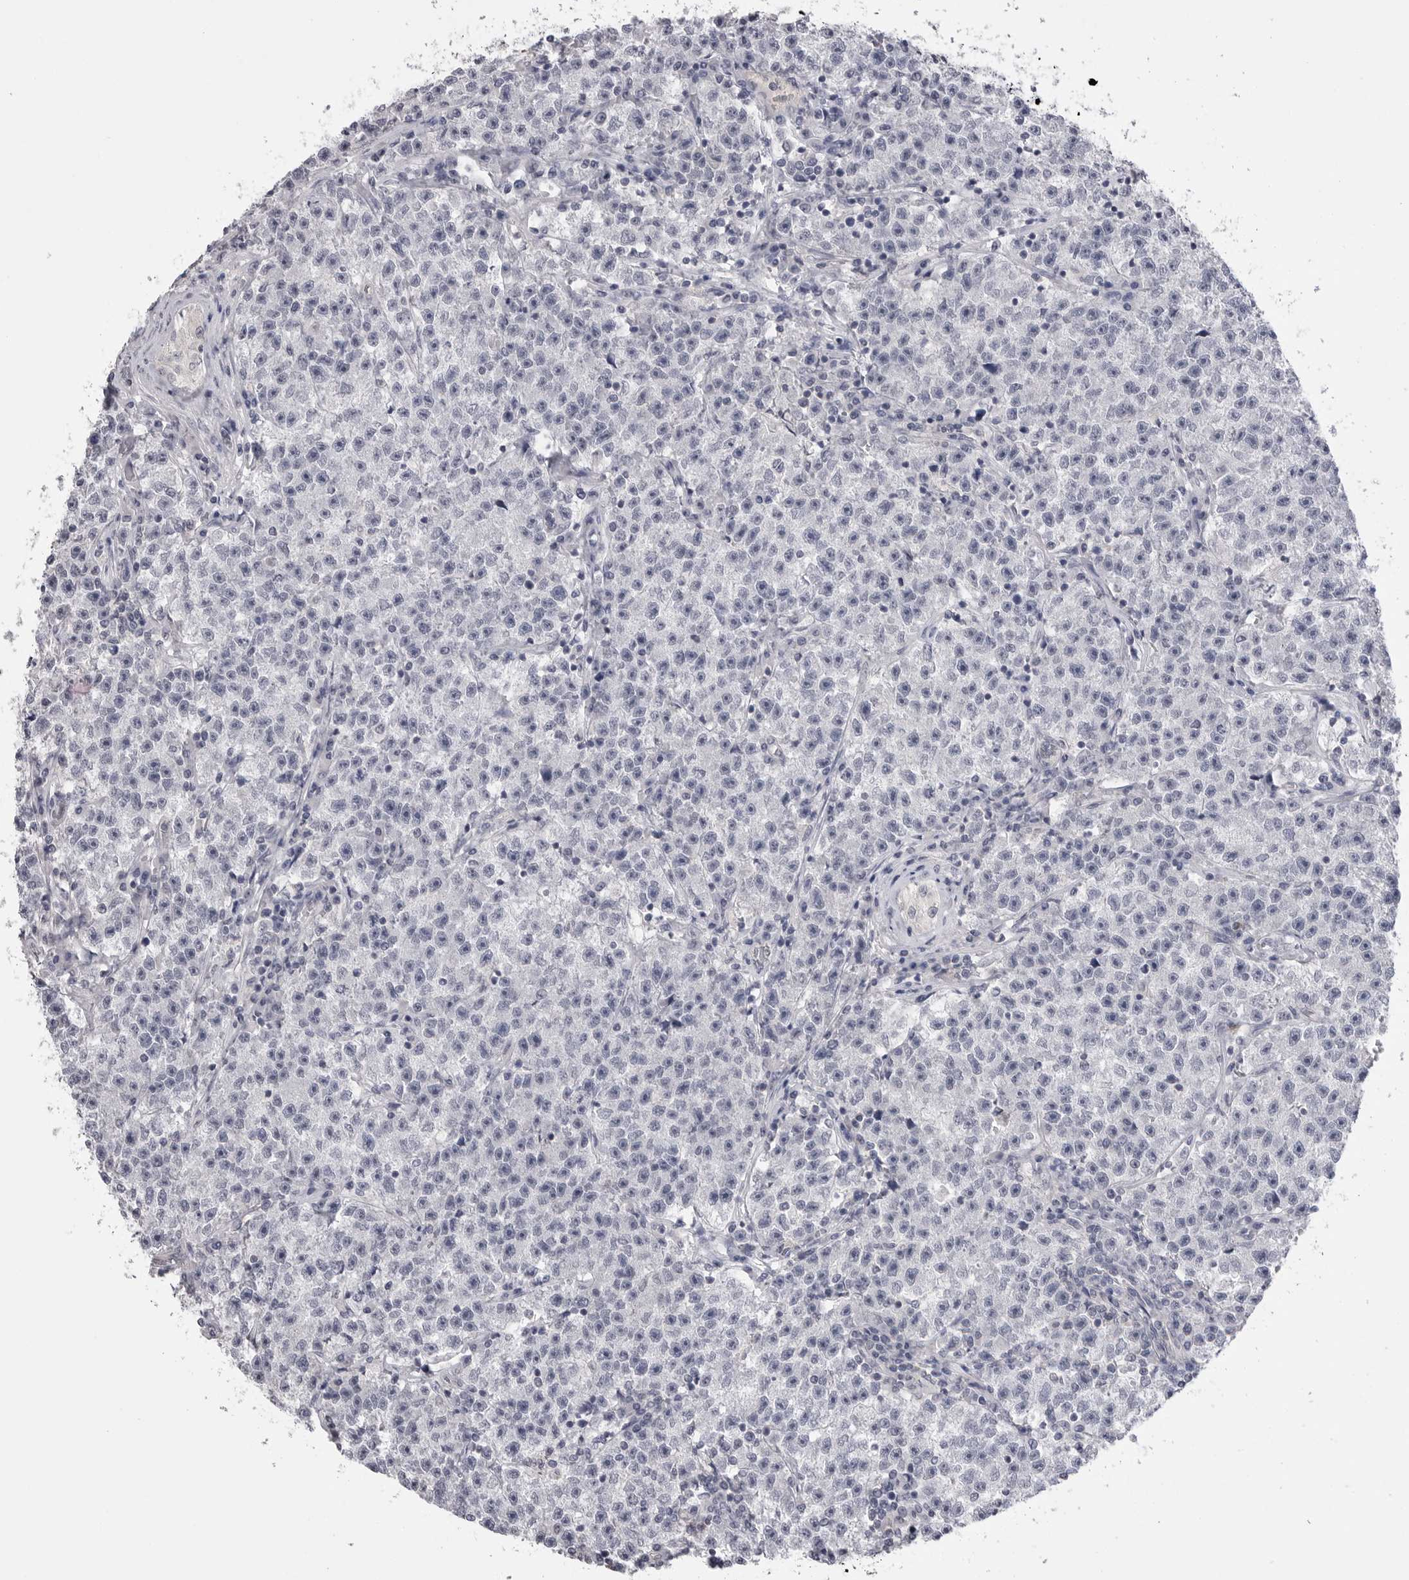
{"staining": {"intensity": "negative", "quantity": "none", "location": "none"}, "tissue": "testis cancer", "cell_type": "Tumor cells", "image_type": "cancer", "snomed": [{"axis": "morphology", "description": "Seminoma, NOS"}, {"axis": "topography", "description": "Testis"}], "caption": "A high-resolution histopathology image shows IHC staining of seminoma (testis), which demonstrates no significant expression in tumor cells.", "gene": "DLGAP3", "patient": {"sex": "male", "age": 22}}